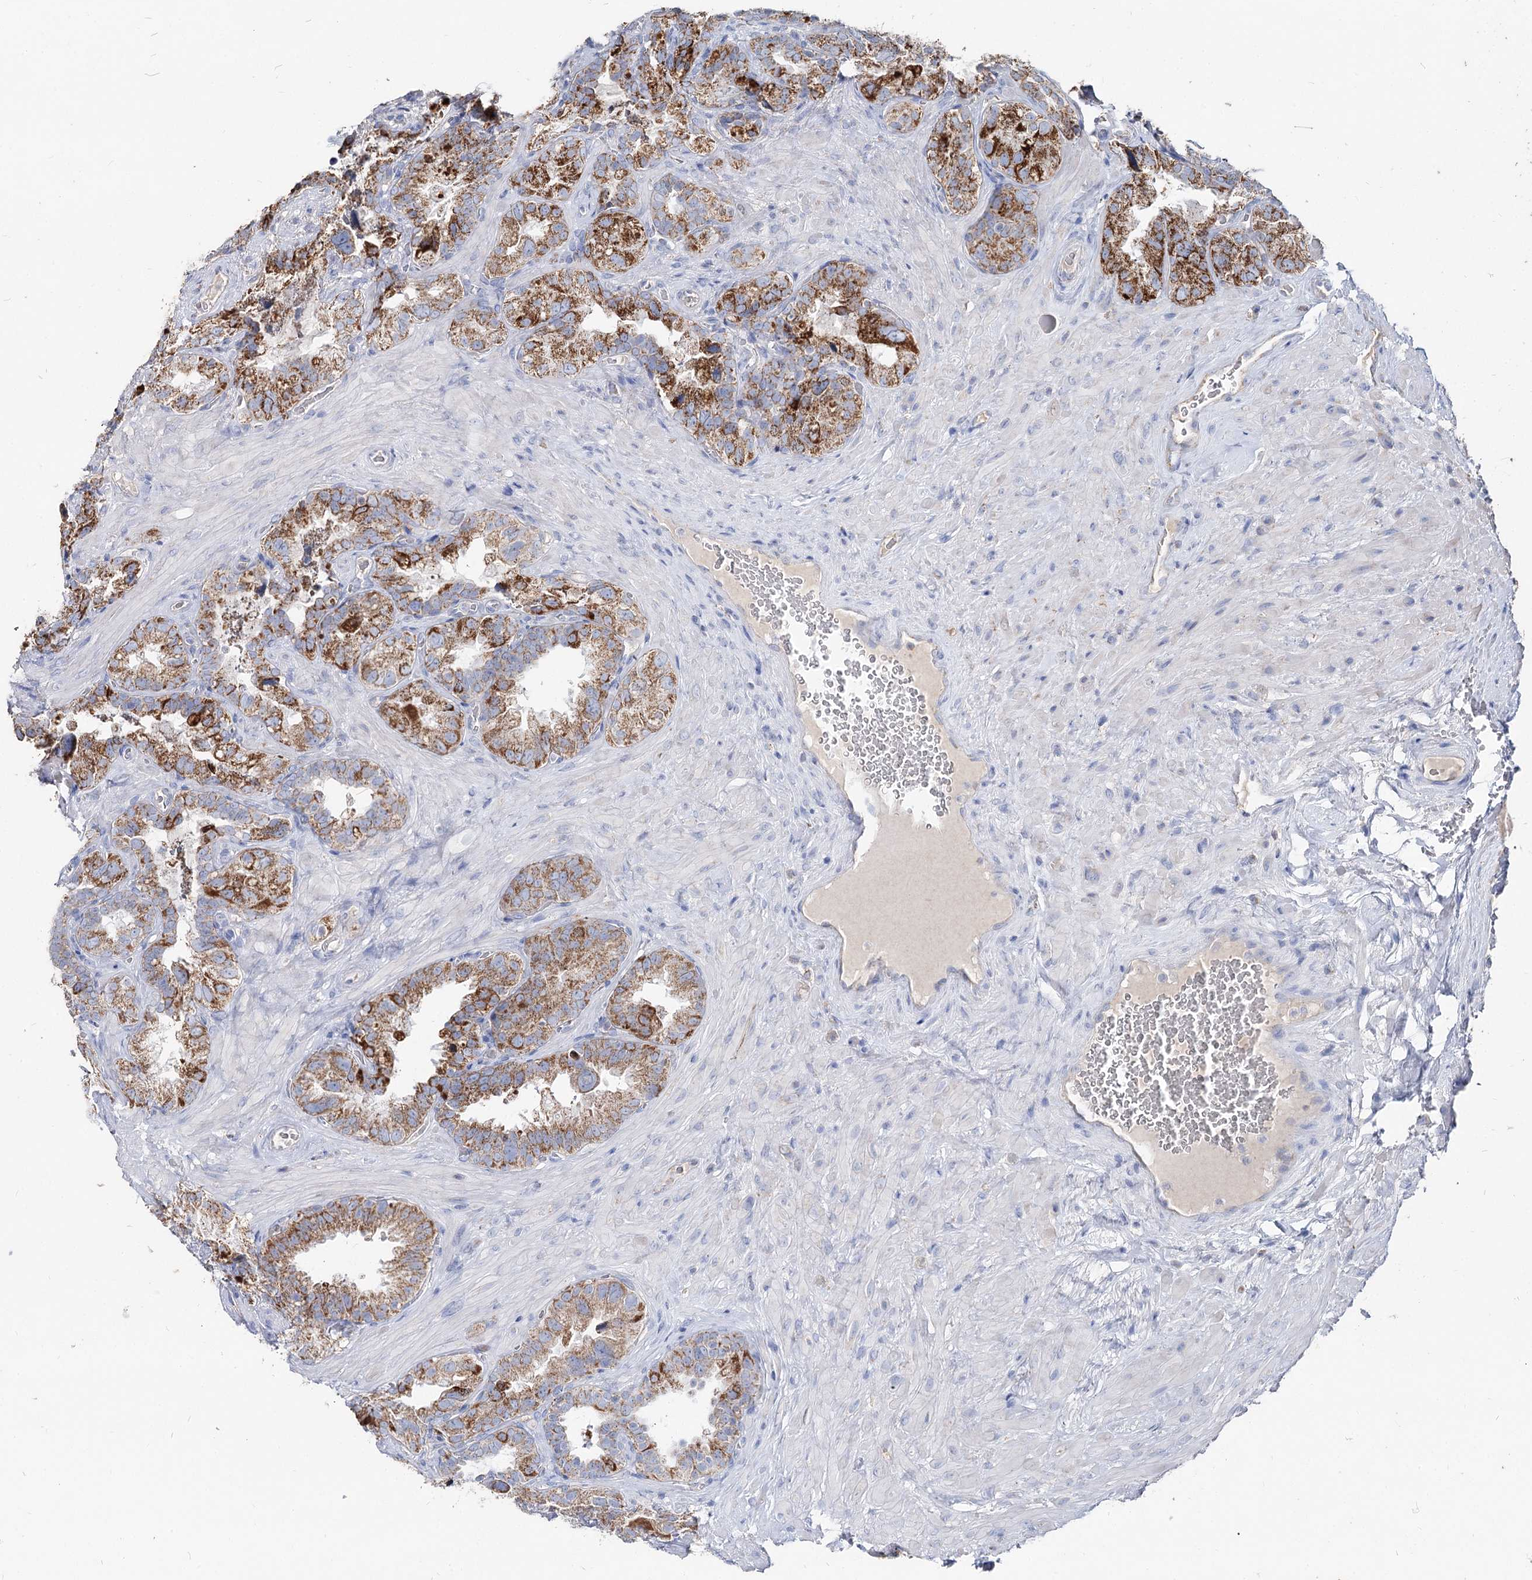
{"staining": {"intensity": "strong", "quantity": ">75%", "location": "cytoplasmic/membranous"}, "tissue": "seminal vesicle", "cell_type": "Glandular cells", "image_type": "normal", "snomed": [{"axis": "morphology", "description": "Normal tissue, NOS"}, {"axis": "topography", "description": "Seminal veicle"}, {"axis": "topography", "description": "Peripheral nerve tissue"}], "caption": "IHC (DAB (3,3'-diaminobenzidine)) staining of unremarkable human seminal vesicle displays strong cytoplasmic/membranous protein positivity in approximately >75% of glandular cells. The staining is performed using DAB brown chromogen to label protein expression. The nuclei are counter-stained blue using hematoxylin.", "gene": "MCCC2", "patient": {"sex": "male", "age": 67}}